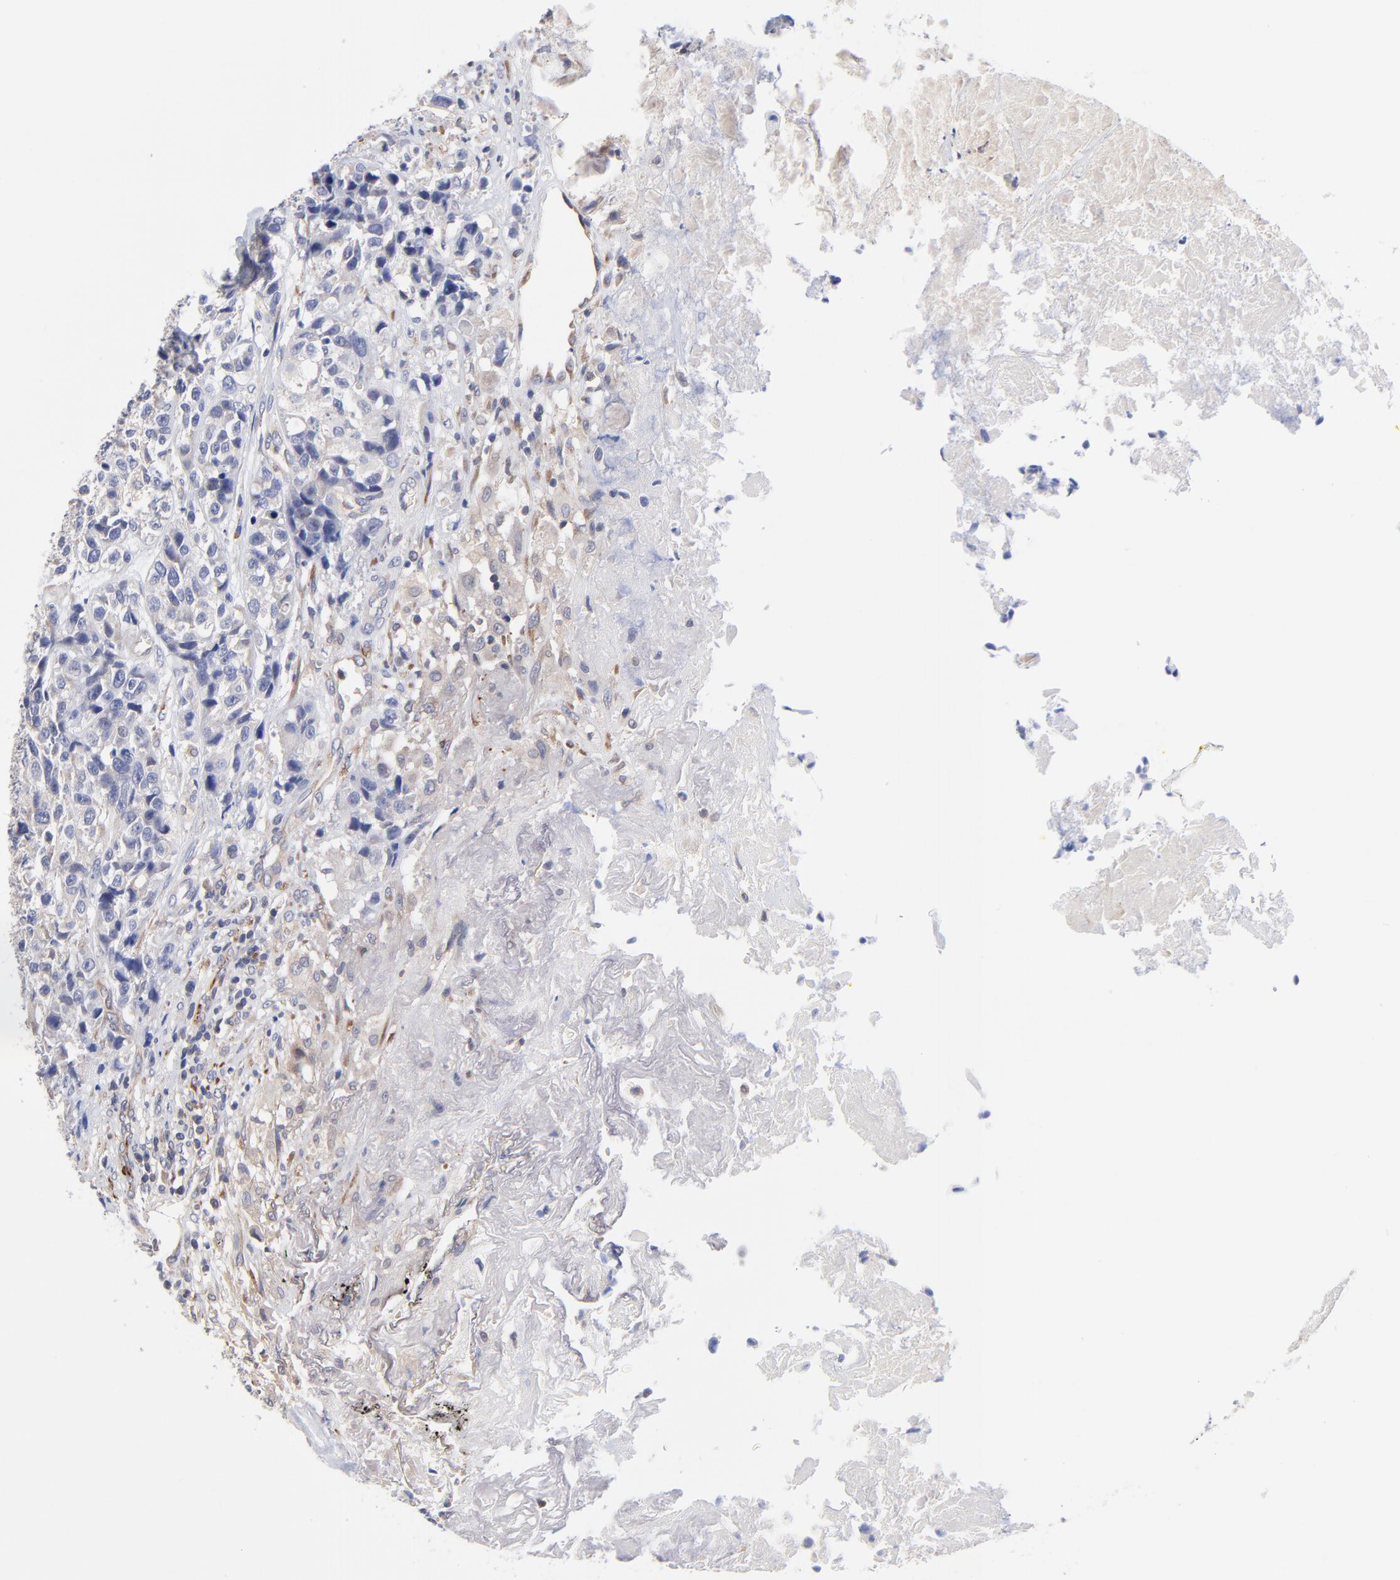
{"staining": {"intensity": "negative", "quantity": "none", "location": "none"}, "tissue": "urothelial cancer", "cell_type": "Tumor cells", "image_type": "cancer", "snomed": [{"axis": "morphology", "description": "Urothelial carcinoma, High grade"}, {"axis": "topography", "description": "Urinary bladder"}], "caption": "There is no significant expression in tumor cells of urothelial cancer.", "gene": "PCMT1", "patient": {"sex": "female", "age": 81}}